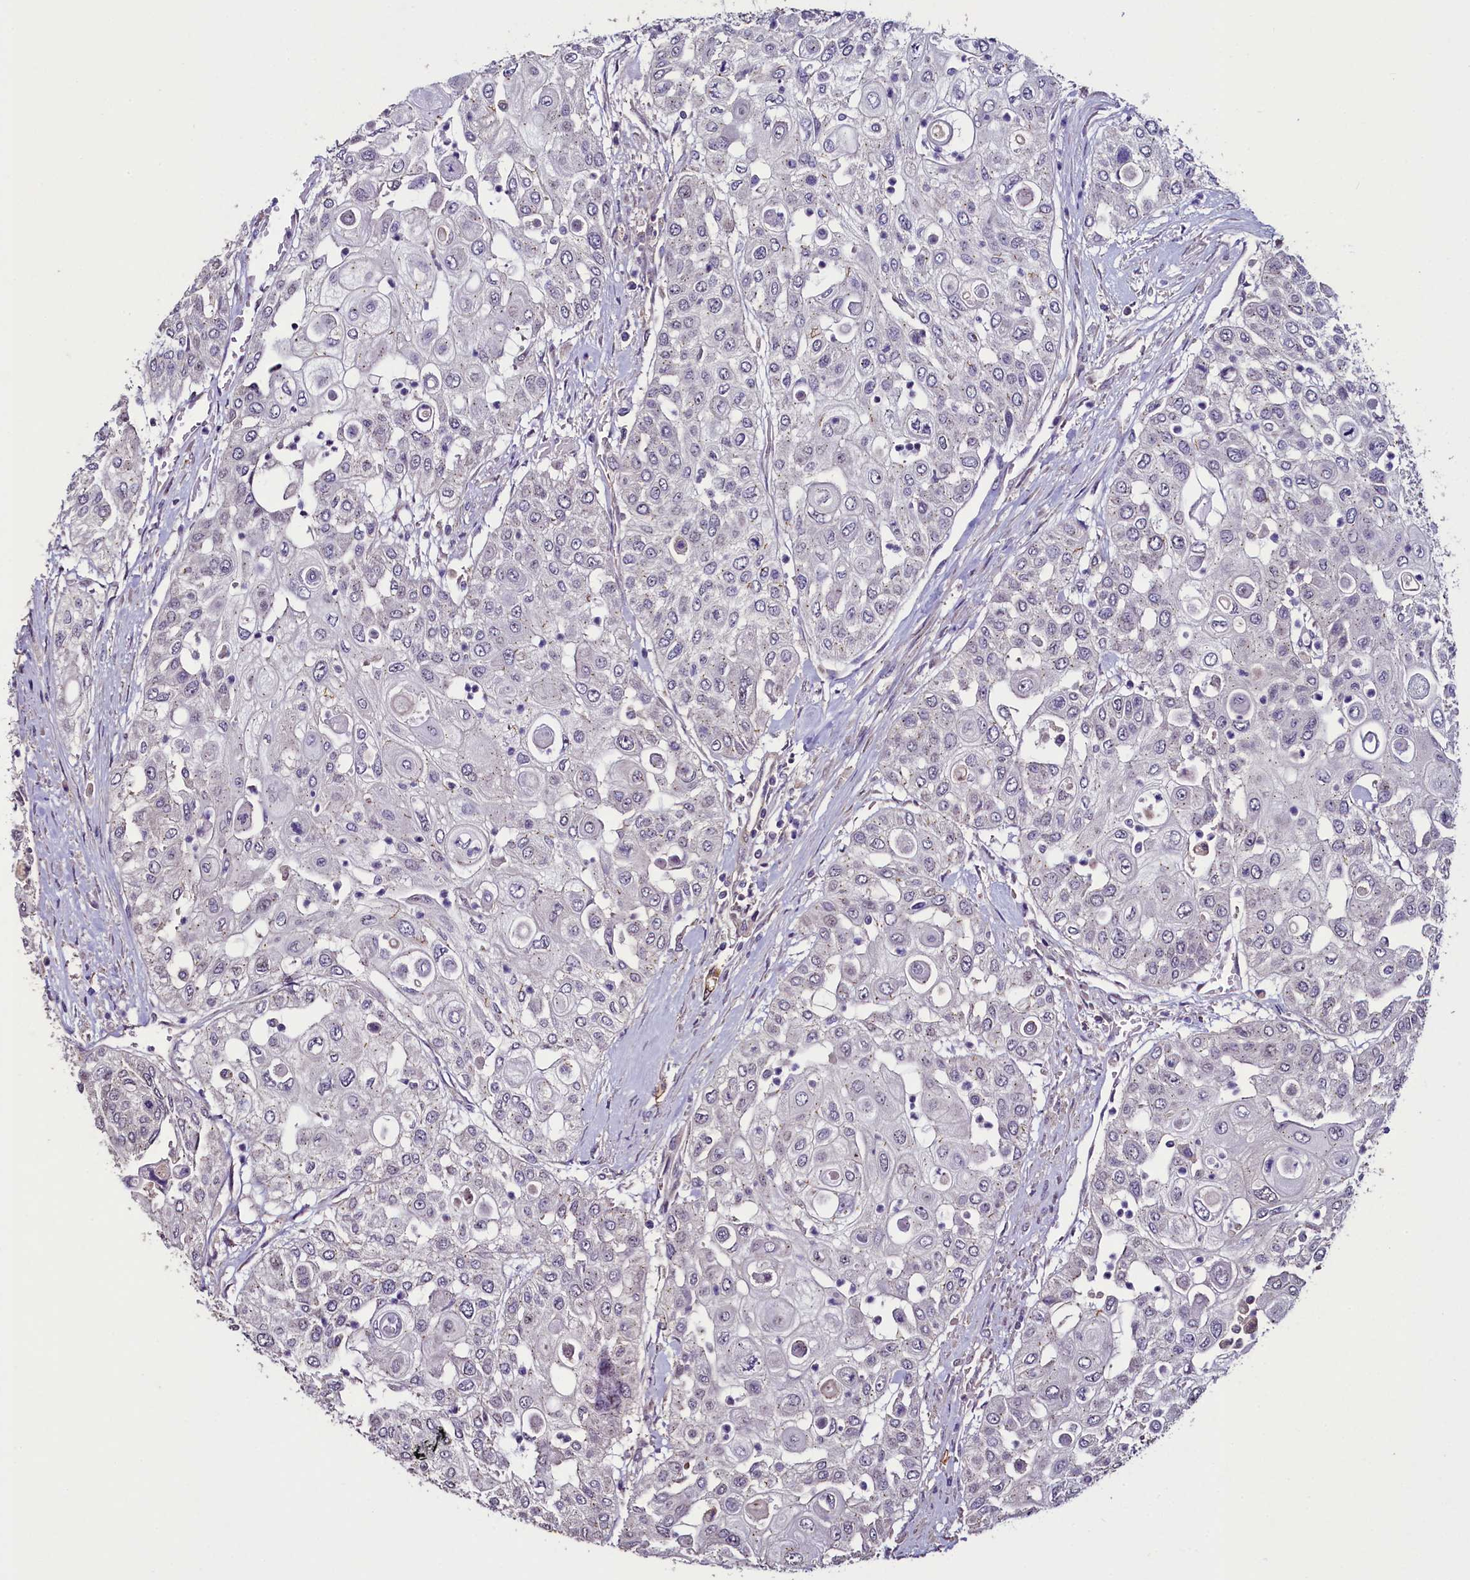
{"staining": {"intensity": "negative", "quantity": "none", "location": "none"}, "tissue": "urothelial cancer", "cell_type": "Tumor cells", "image_type": "cancer", "snomed": [{"axis": "morphology", "description": "Urothelial carcinoma, High grade"}, {"axis": "topography", "description": "Urinary bladder"}], "caption": "There is no significant expression in tumor cells of urothelial carcinoma (high-grade).", "gene": "PALM", "patient": {"sex": "female", "age": 79}}